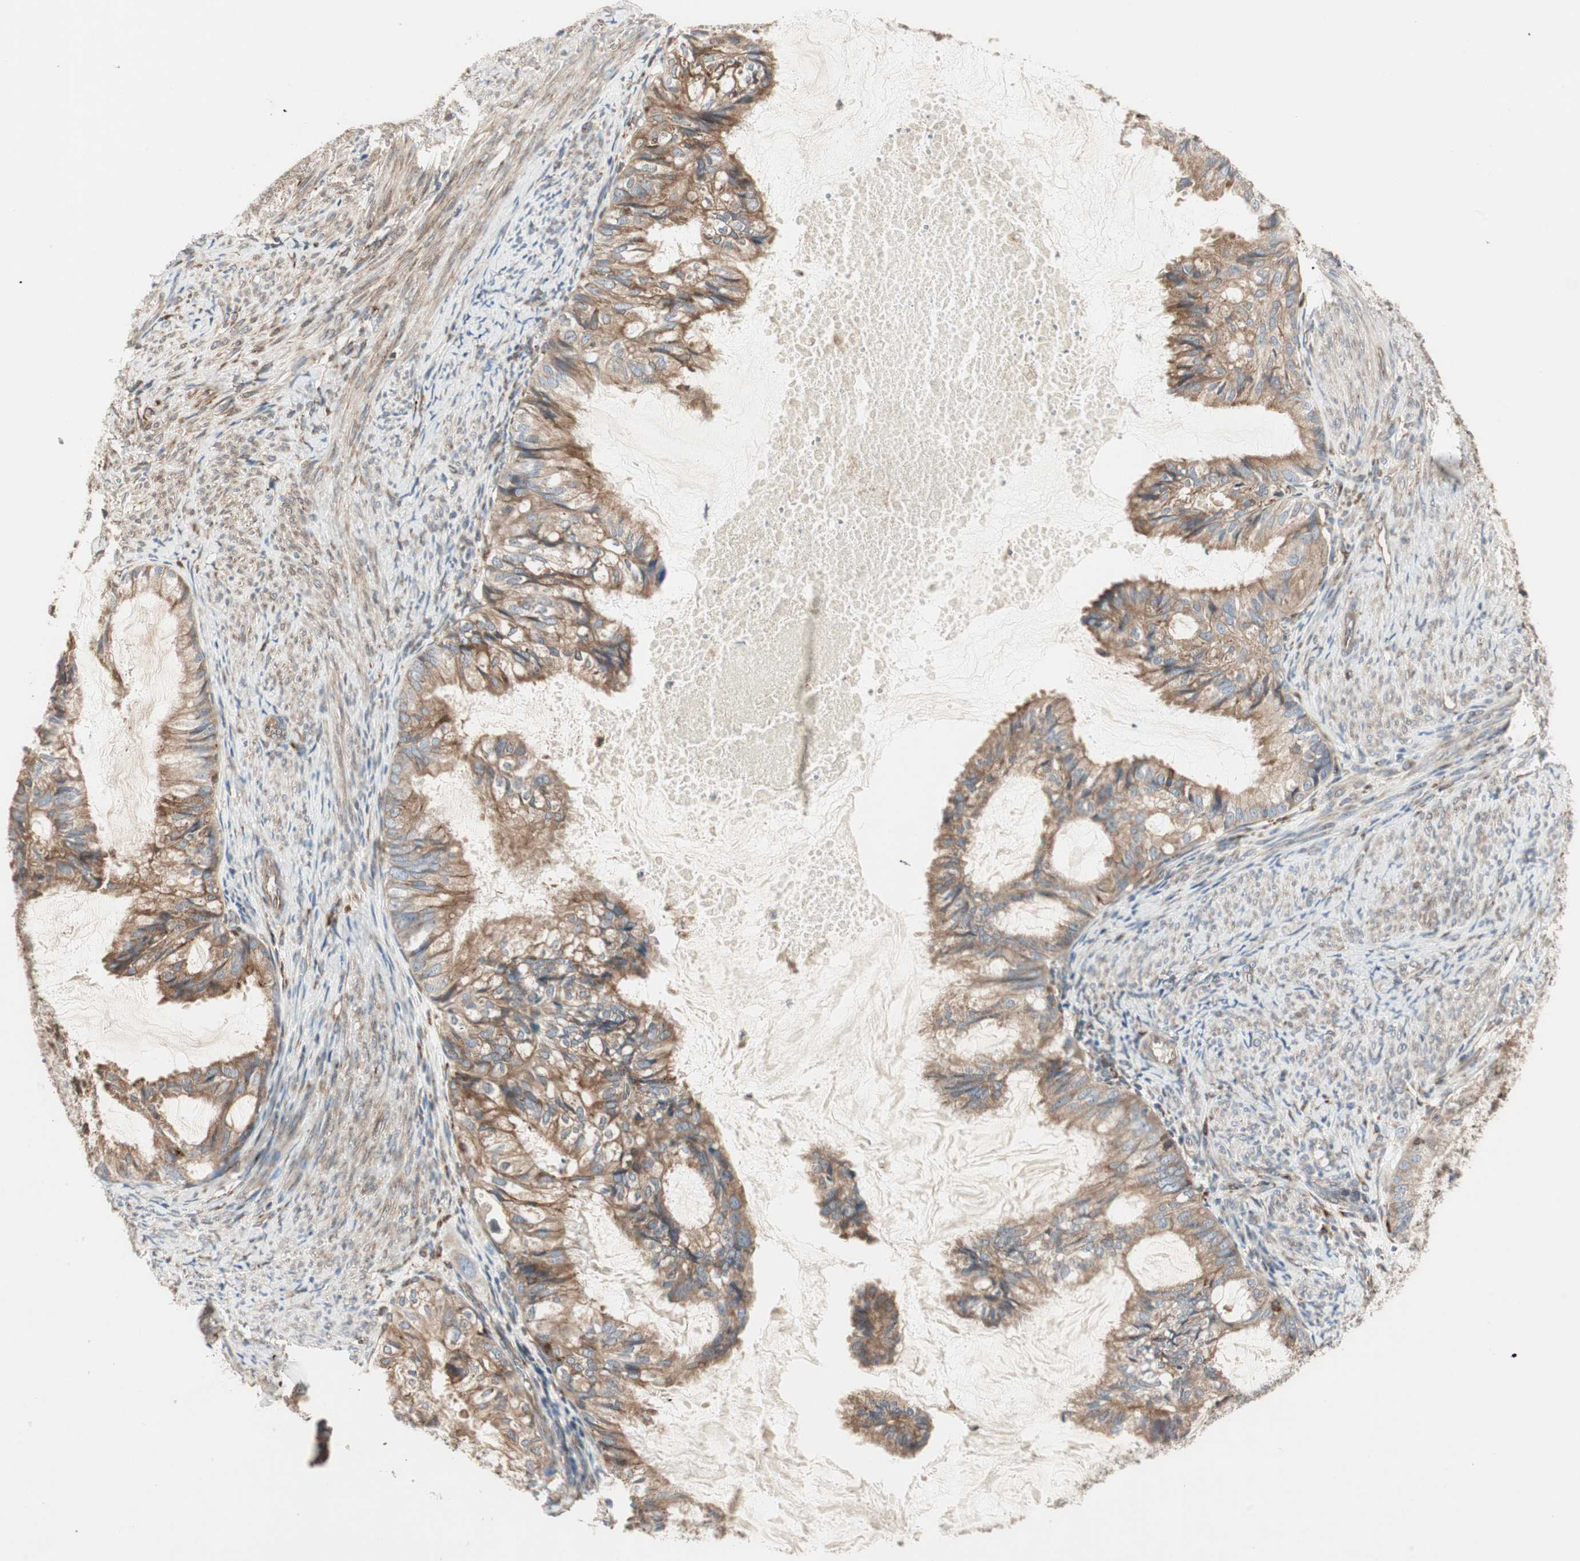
{"staining": {"intensity": "moderate", "quantity": ">75%", "location": "cytoplasmic/membranous"}, "tissue": "cervical cancer", "cell_type": "Tumor cells", "image_type": "cancer", "snomed": [{"axis": "morphology", "description": "Normal tissue, NOS"}, {"axis": "morphology", "description": "Adenocarcinoma, NOS"}, {"axis": "topography", "description": "Cervix"}, {"axis": "topography", "description": "Endometrium"}], "caption": "High-power microscopy captured an immunohistochemistry (IHC) micrograph of cervical cancer (adenocarcinoma), revealing moderate cytoplasmic/membranous expression in approximately >75% of tumor cells.", "gene": "H6PD", "patient": {"sex": "female", "age": 86}}